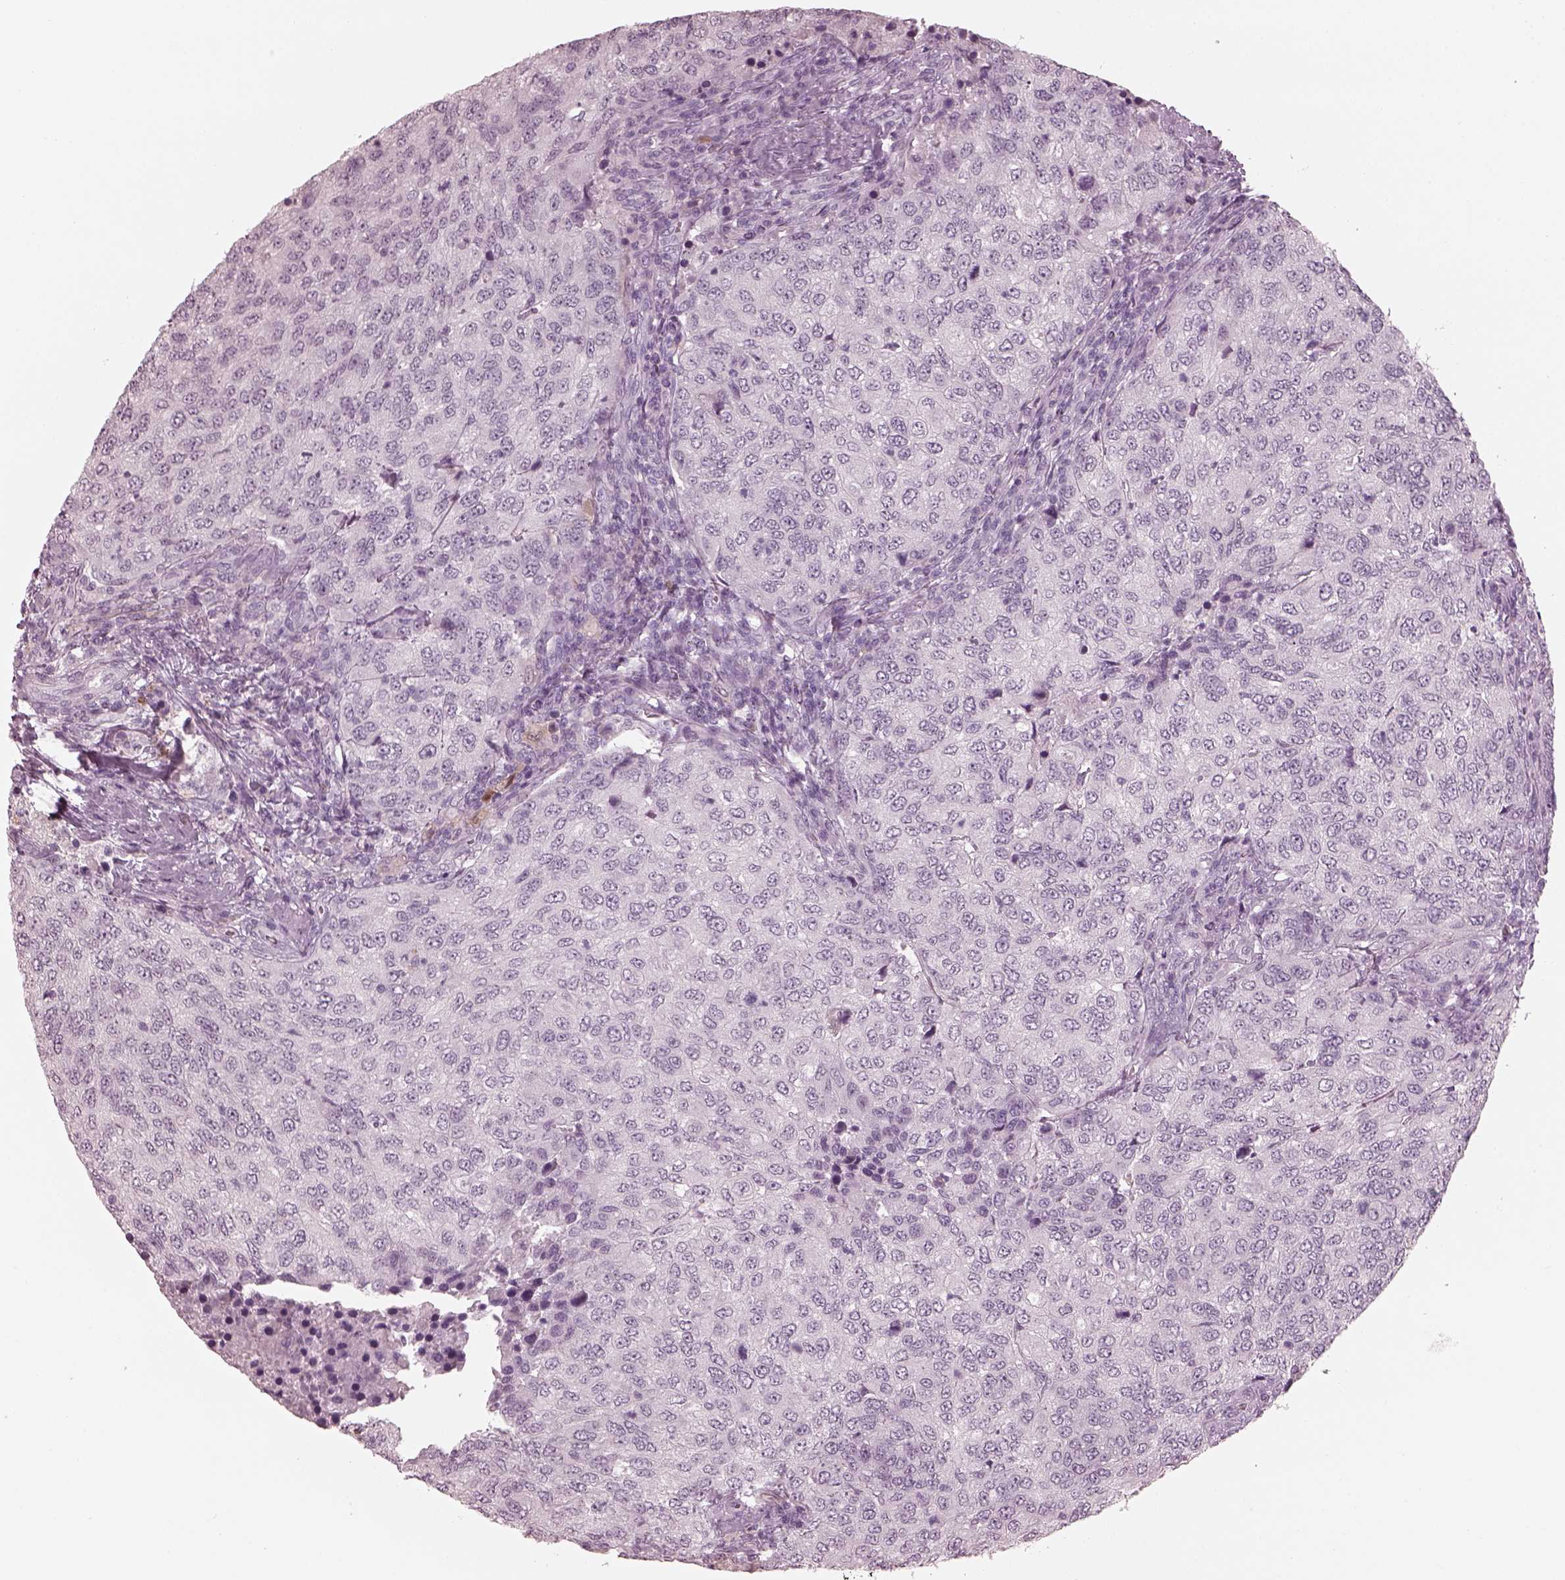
{"staining": {"intensity": "negative", "quantity": "none", "location": "none"}, "tissue": "urothelial cancer", "cell_type": "Tumor cells", "image_type": "cancer", "snomed": [{"axis": "morphology", "description": "Urothelial carcinoma, High grade"}, {"axis": "topography", "description": "Urinary bladder"}], "caption": "High-grade urothelial carcinoma was stained to show a protein in brown. There is no significant staining in tumor cells. (Stains: DAB IHC with hematoxylin counter stain, Microscopy: brightfield microscopy at high magnification).", "gene": "C2orf81", "patient": {"sex": "female", "age": 78}}